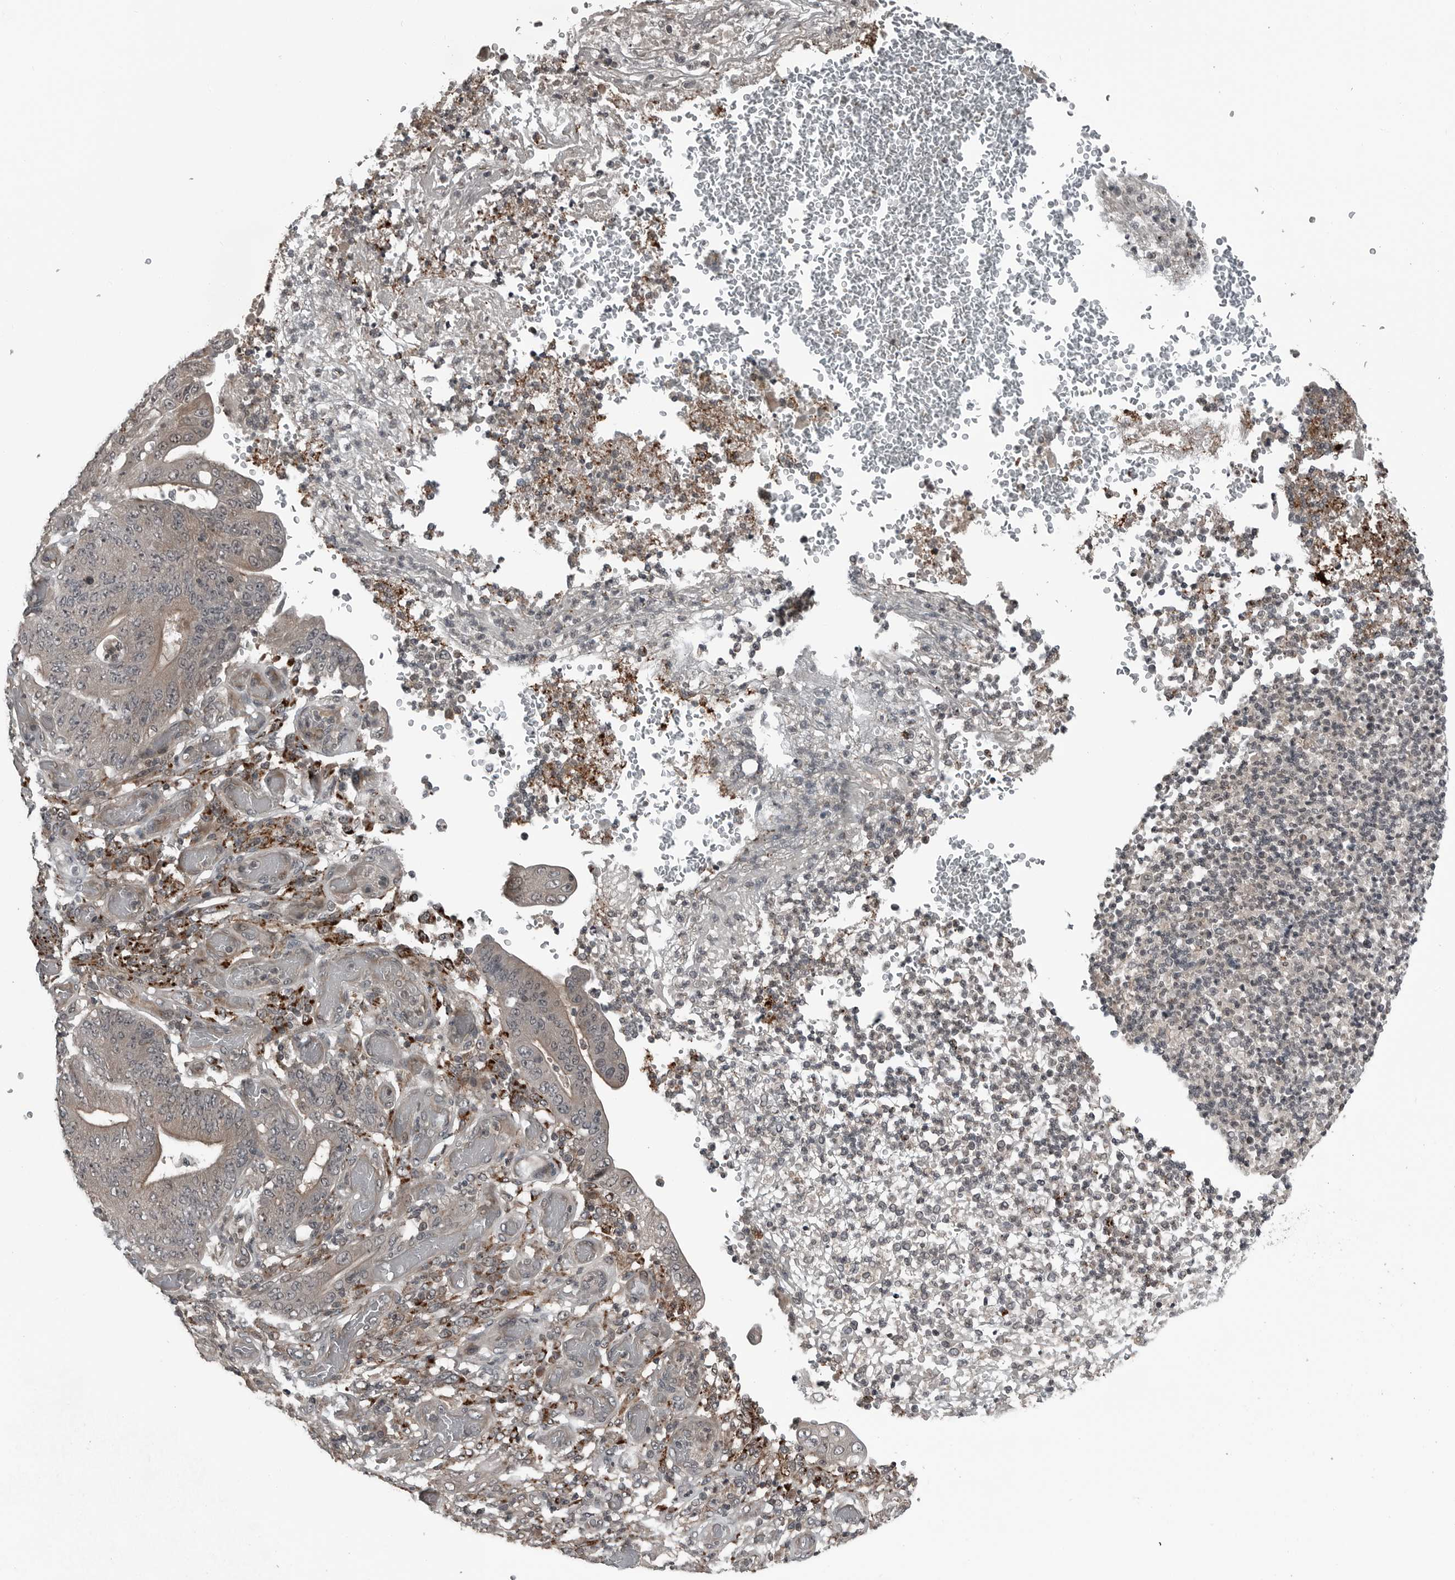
{"staining": {"intensity": "weak", "quantity": ">75%", "location": "cytoplasmic/membranous"}, "tissue": "stomach cancer", "cell_type": "Tumor cells", "image_type": "cancer", "snomed": [{"axis": "morphology", "description": "Adenocarcinoma, NOS"}, {"axis": "topography", "description": "Stomach"}], "caption": "Adenocarcinoma (stomach) stained with a protein marker exhibits weak staining in tumor cells.", "gene": "GAK", "patient": {"sex": "female", "age": 73}}